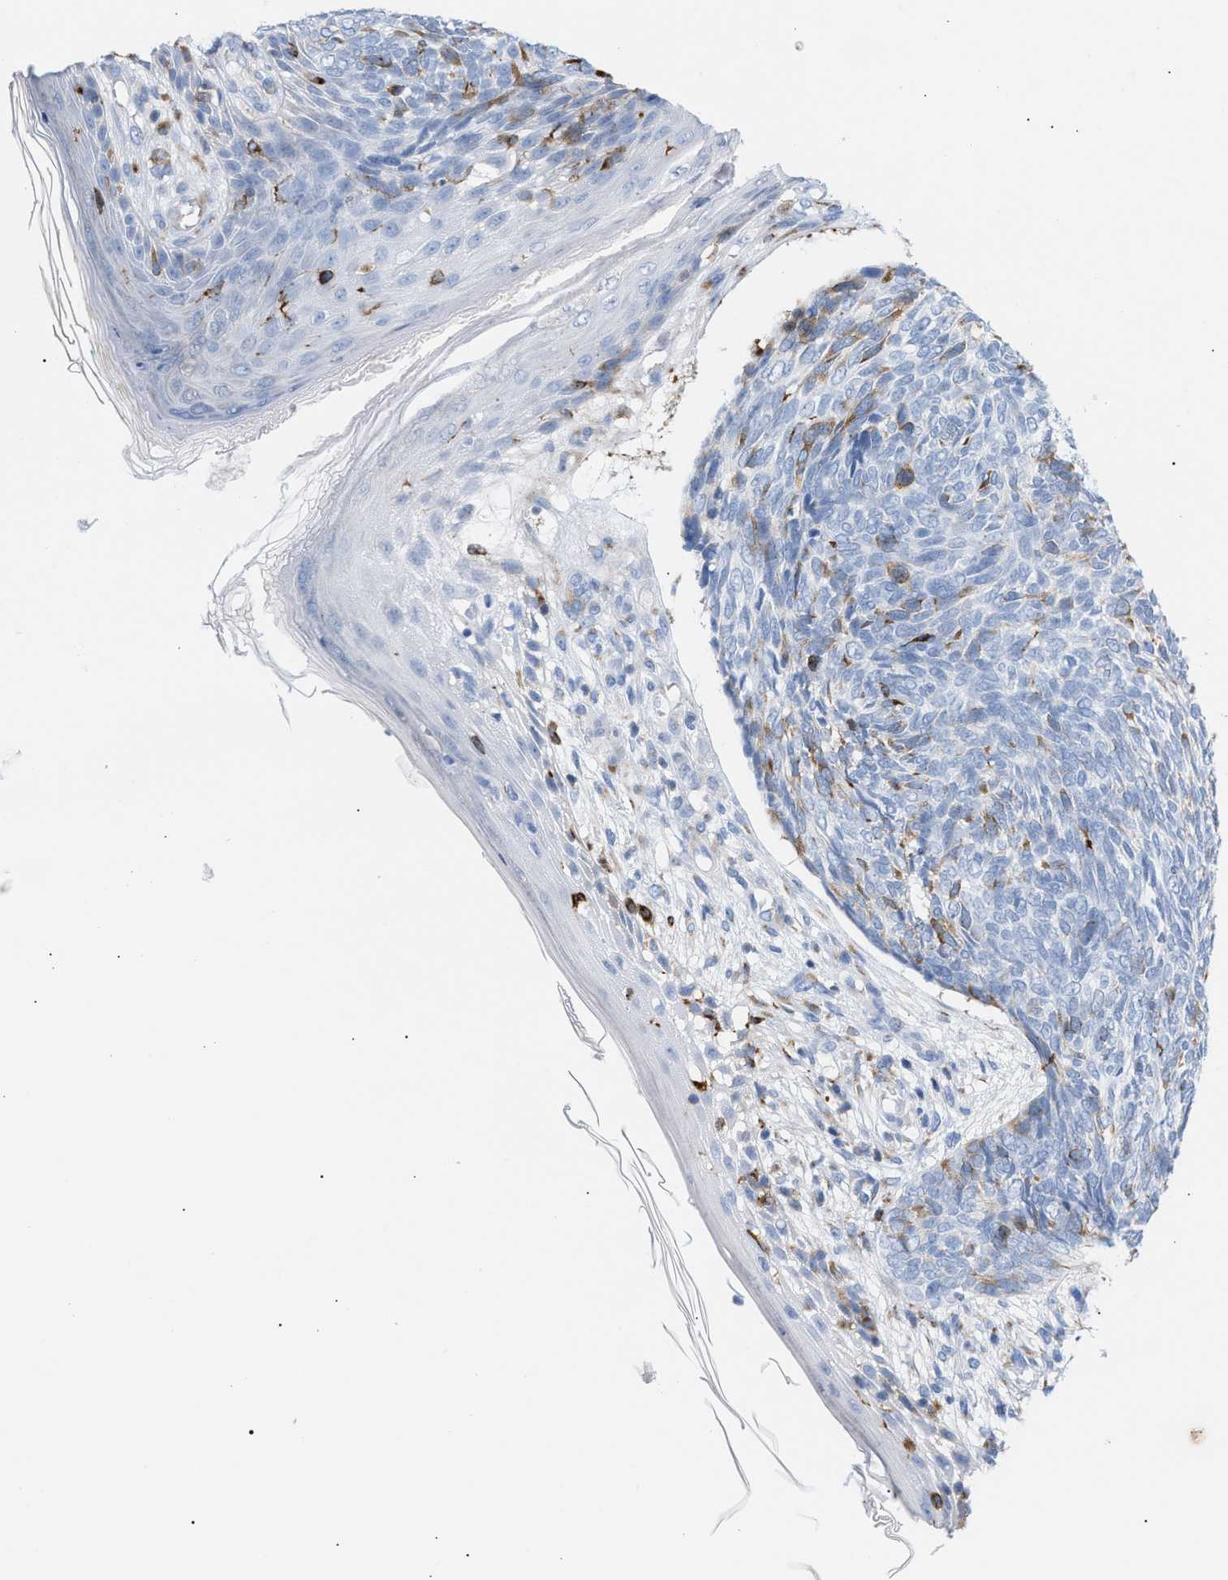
{"staining": {"intensity": "weak", "quantity": "<25%", "location": "cytoplasmic/membranous"}, "tissue": "skin cancer", "cell_type": "Tumor cells", "image_type": "cancer", "snomed": [{"axis": "morphology", "description": "Basal cell carcinoma"}, {"axis": "topography", "description": "Skin"}], "caption": "Immunohistochemistry histopathology image of neoplastic tissue: human skin cancer (basal cell carcinoma) stained with DAB displays no significant protein expression in tumor cells.", "gene": "TACC3", "patient": {"sex": "female", "age": 84}}